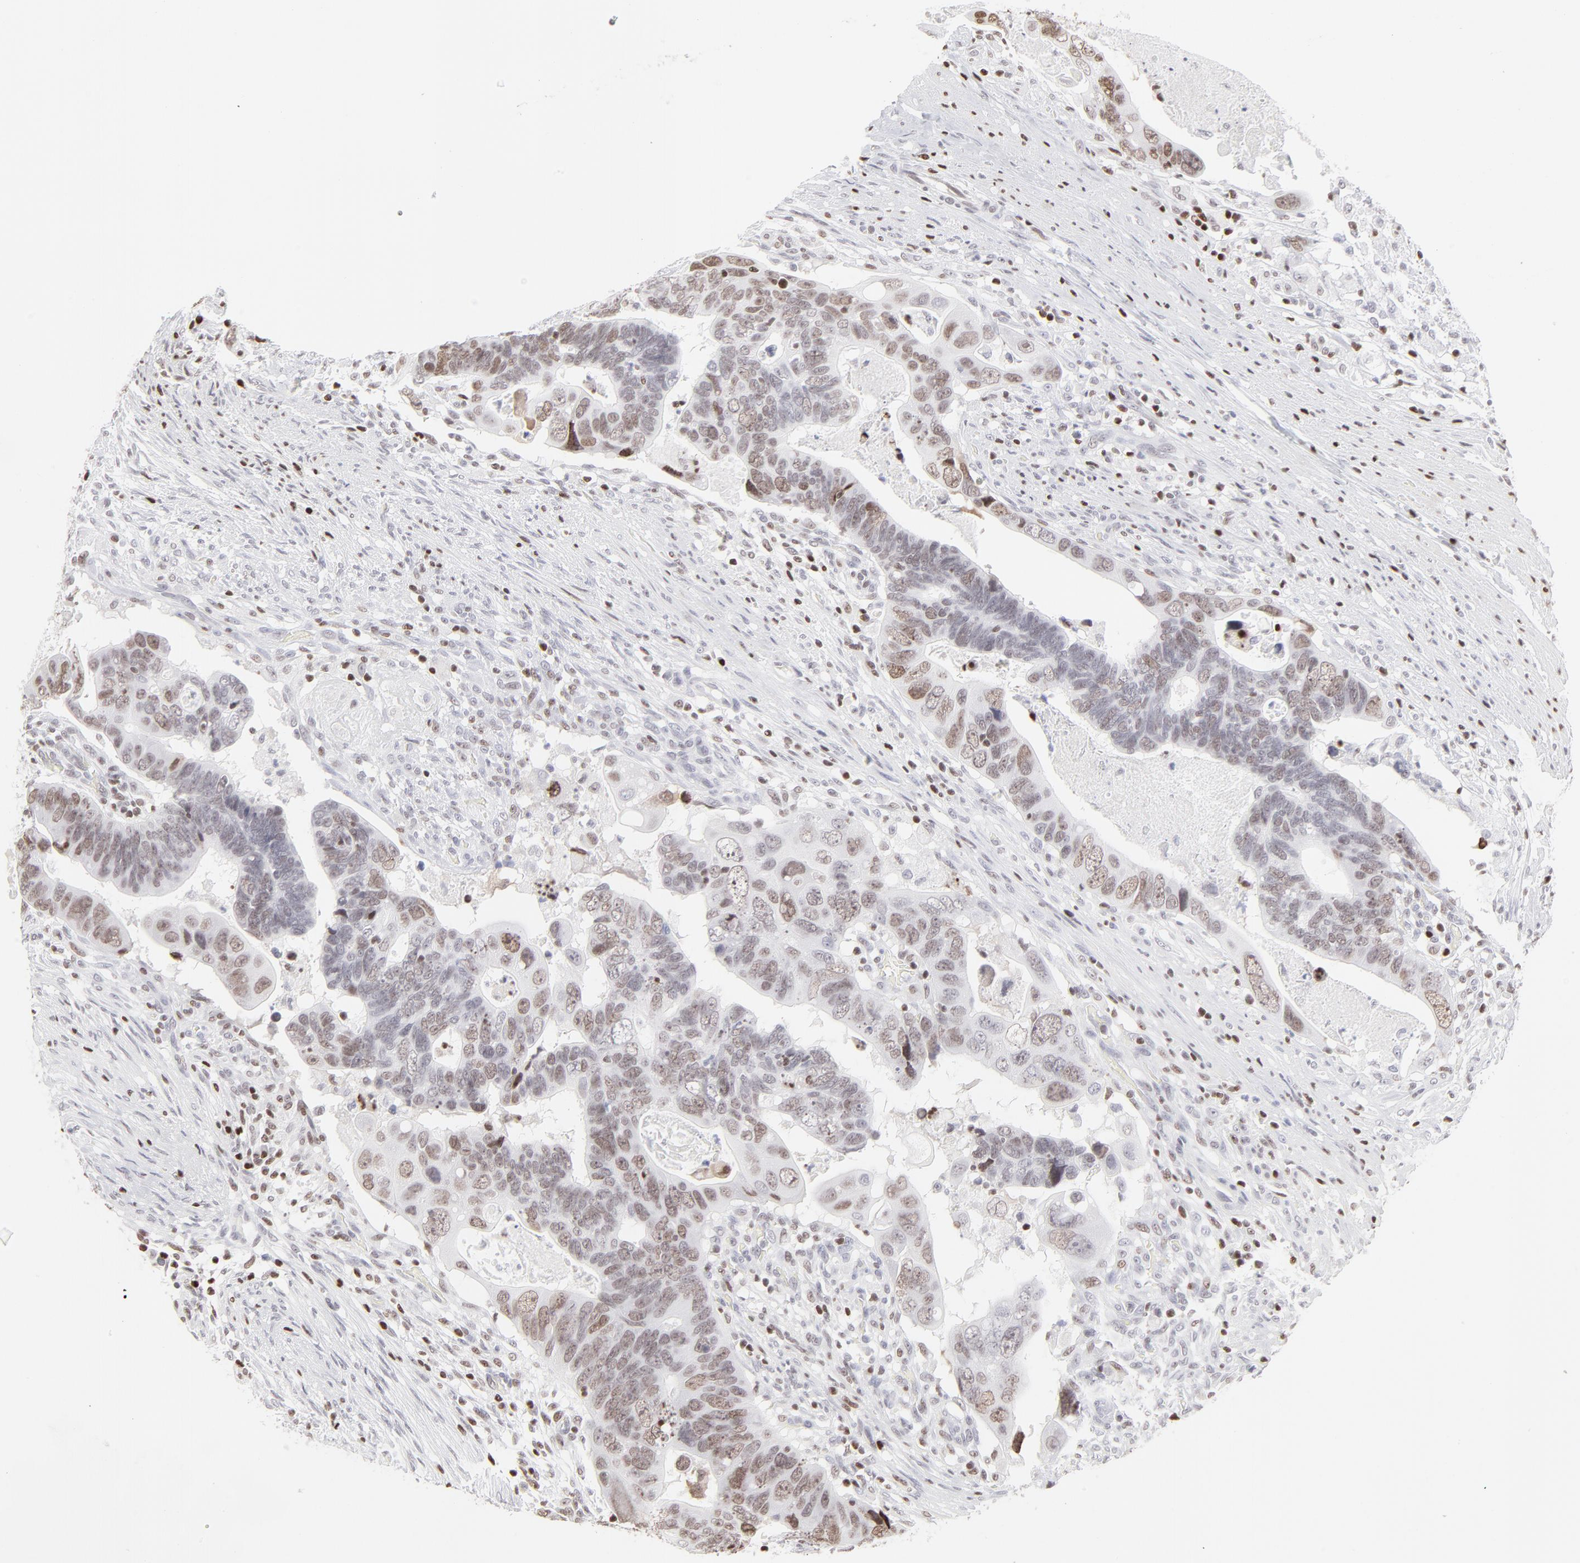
{"staining": {"intensity": "weak", "quantity": "25%-75%", "location": "nuclear"}, "tissue": "colorectal cancer", "cell_type": "Tumor cells", "image_type": "cancer", "snomed": [{"axis": "morphology", "description": "Adenocarcinoma, NOS"}, {"axis": "topography", "description": "Rectum"}], "caption": "Protein positivity by immunohistochemistry demonstrates weak nuclear positivity in about 25%-75% of tumor cells in colorectal cancer (adenocarcinoma). Nuclei are stained in blue.", "gene": "PARP1", "patient": {"sex": "male", "age": 53}}